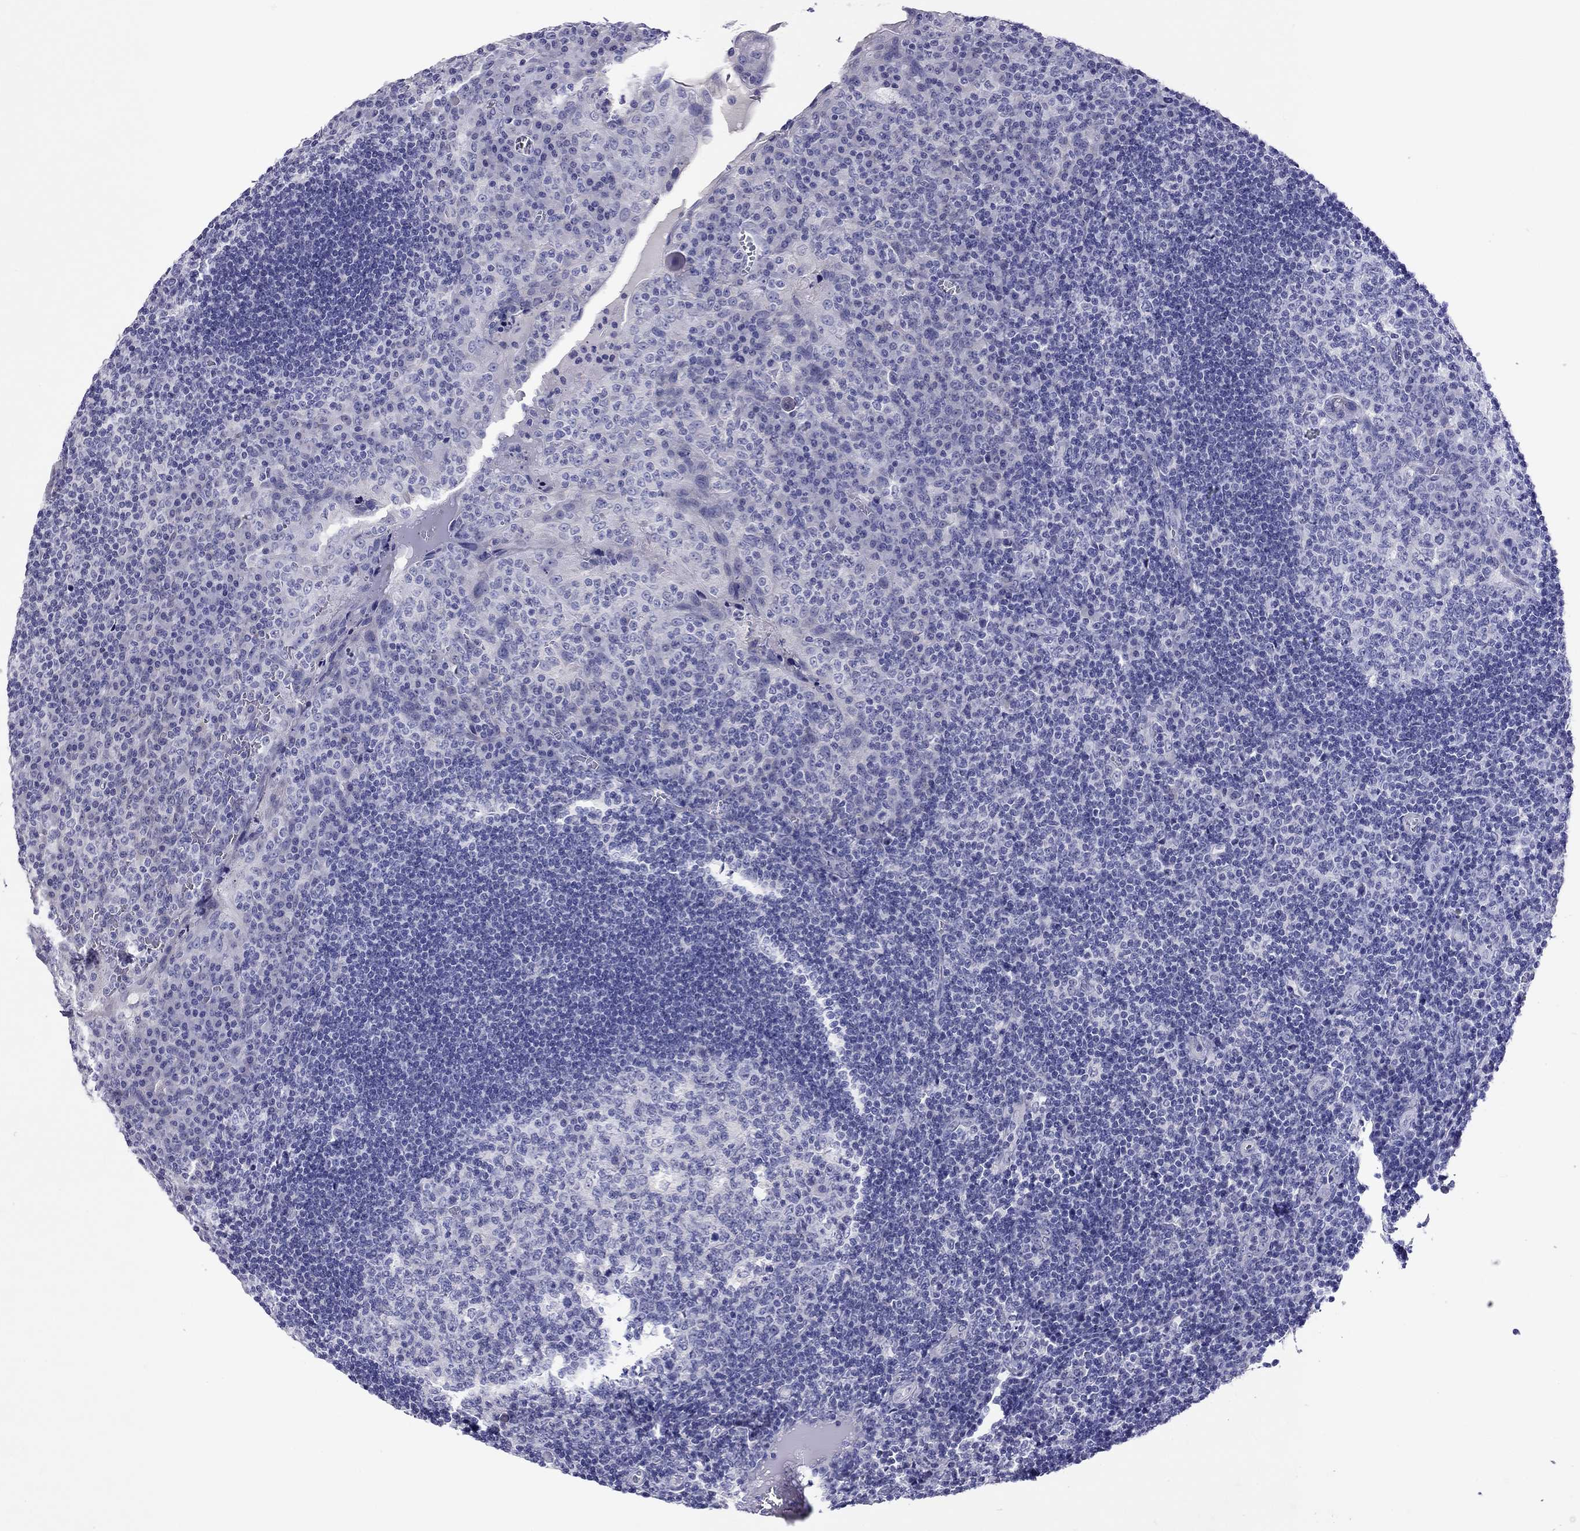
{"staining": {"intensity": "negative", "quantity": "none", "location": "none"}, "tissue": "tonsil", "cell_type": "Germinal center cells", "image_type": "normal", "snomed": [{"axis": "morphology", "description": "Normal tissue, NOS"}, {"axis": "topography", "description": "Tonsil"}], "caption": "This is an IHC photomicrograph of benign human tonsil. There is no expression in germinal center cells.", "gene": "CAPNS2", "patient": {"sex": "male", "age": 17}}